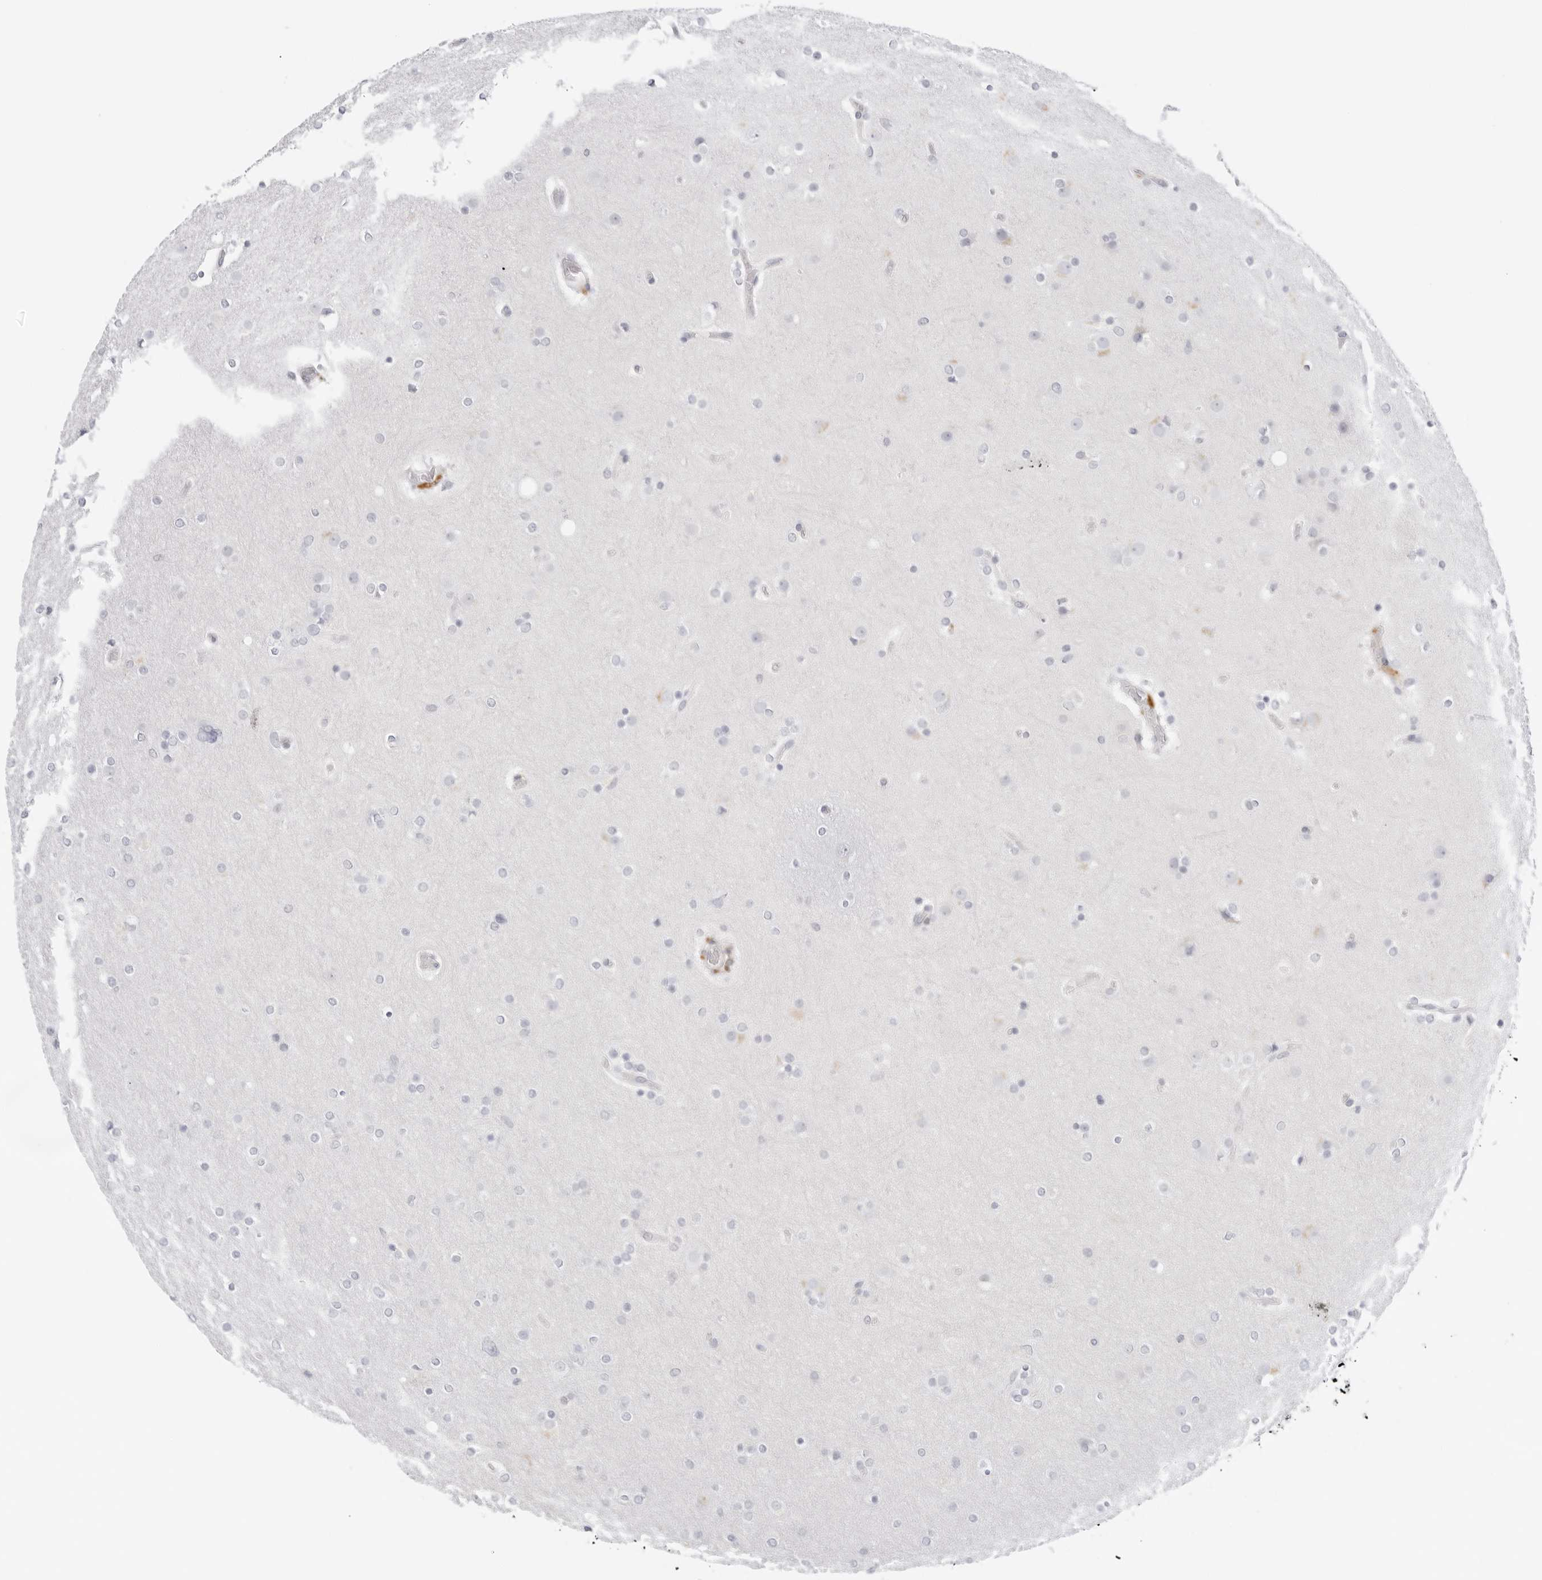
{"staining": {"intensity": "negative", "quantity": "none", "location": "none"}, "tissue": "glioma", "cell_type": "Tumor cells", "image_type": "cancer", "snomed": [{"axis": "morphology", "description": "Glioma, malignant, High grade"}, {"axis": "topography", "description": "Cerebral cortex"}], "caption": "Immunohistochemistry image of glioma stained for a protein (brown), which shows no staining in tumor cells.", "gene": "TNFRSF14", "patient": {"sex": "female", "age": 36}}